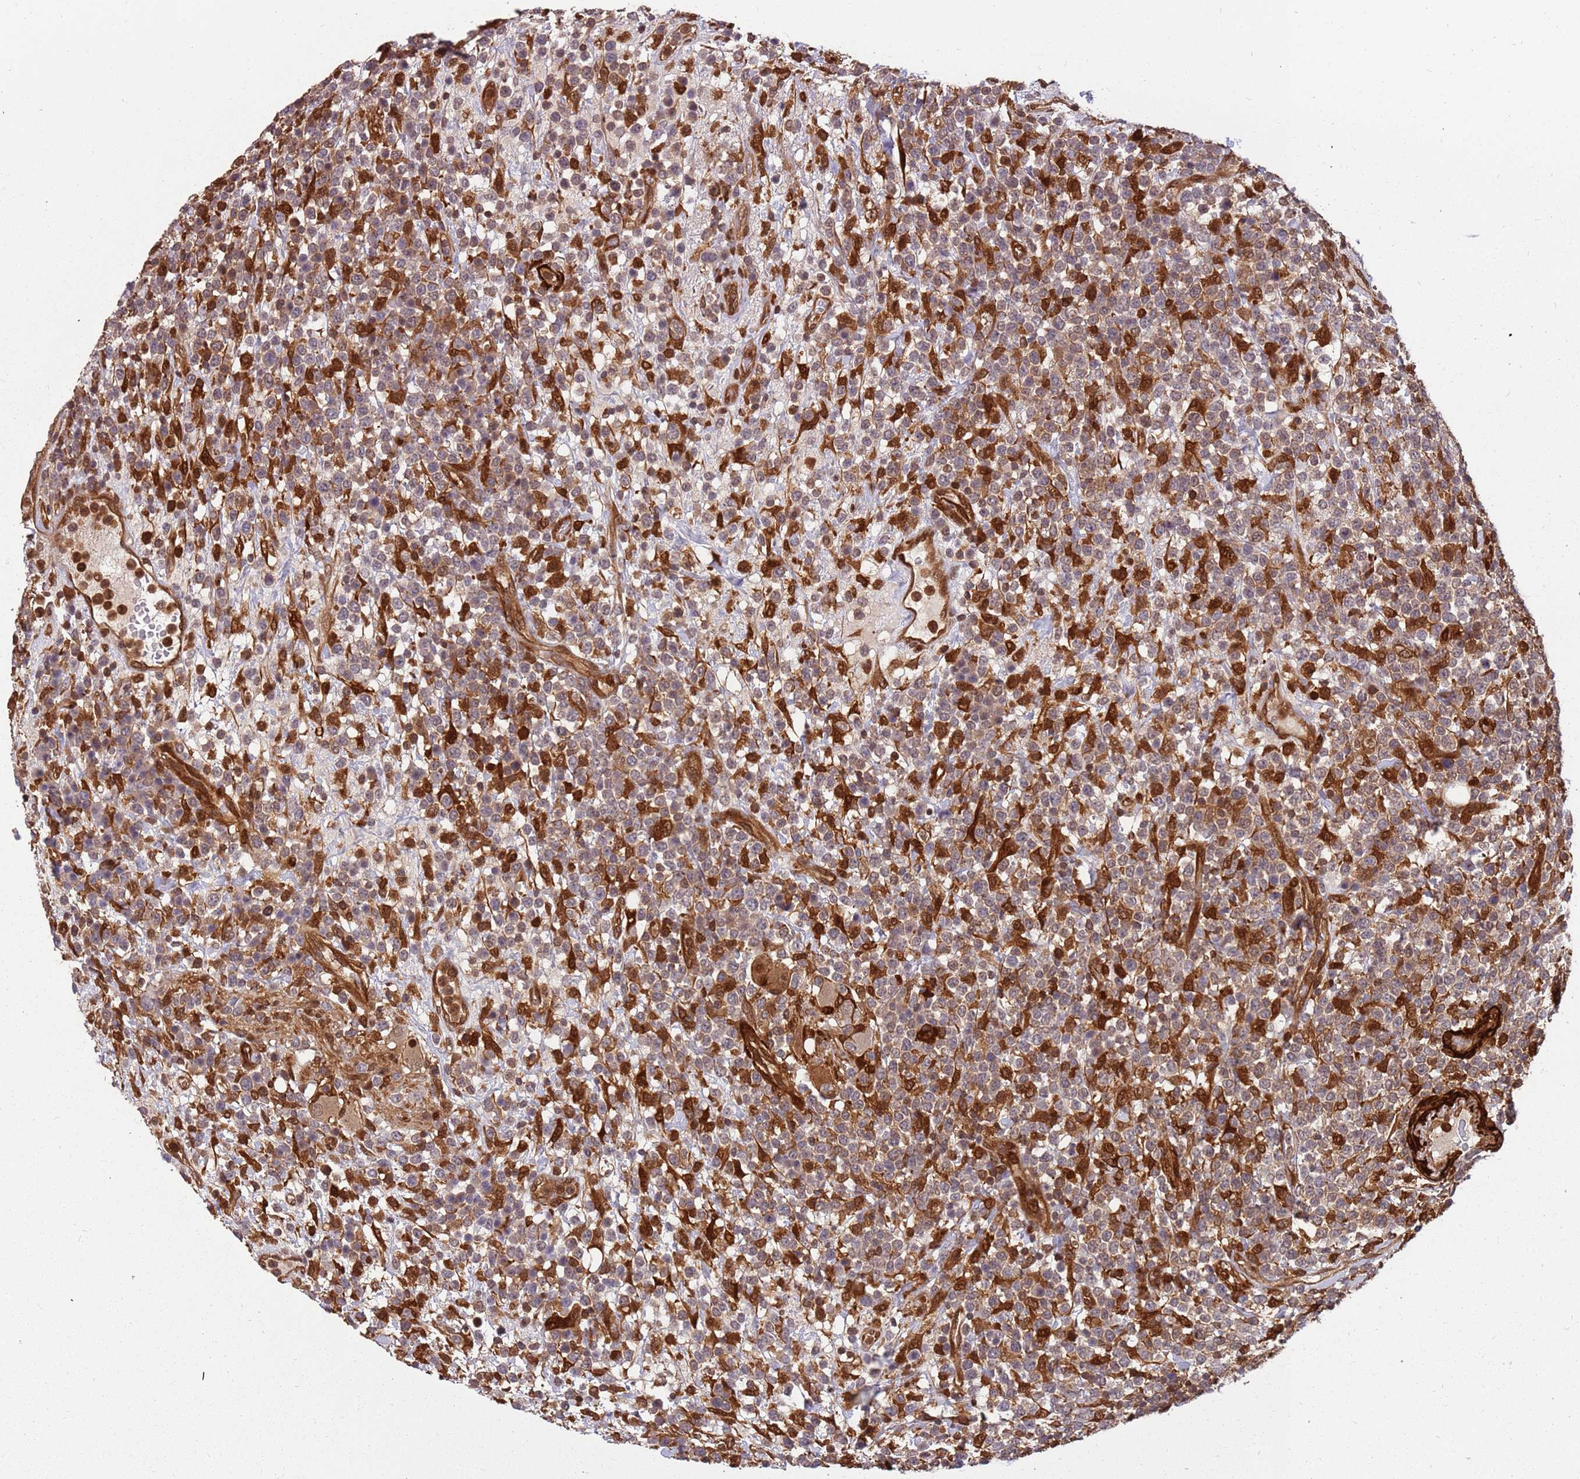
{"staining": {"intensity": "weak", "quantity": "25%-75%", "location": "cytoplasmic/membranous"}, "tissue": "lymphoma", "cell_type": "Tumor cells", "image_type": "cancer", "snomed": [{"axis": "morphology", "description": "Malignant lymphoma, non-Hodgkin's type, High grade"}, {"axis": "topography", "description": "Colon"}], "caption": "IHC of lymphoma exhibits low levels of weak cytoplasmic/membranous positivity in approximately 25%-75% of tumor cells.", "gene": "GBP2", "patient": {"sex": "female", "age": 53}}